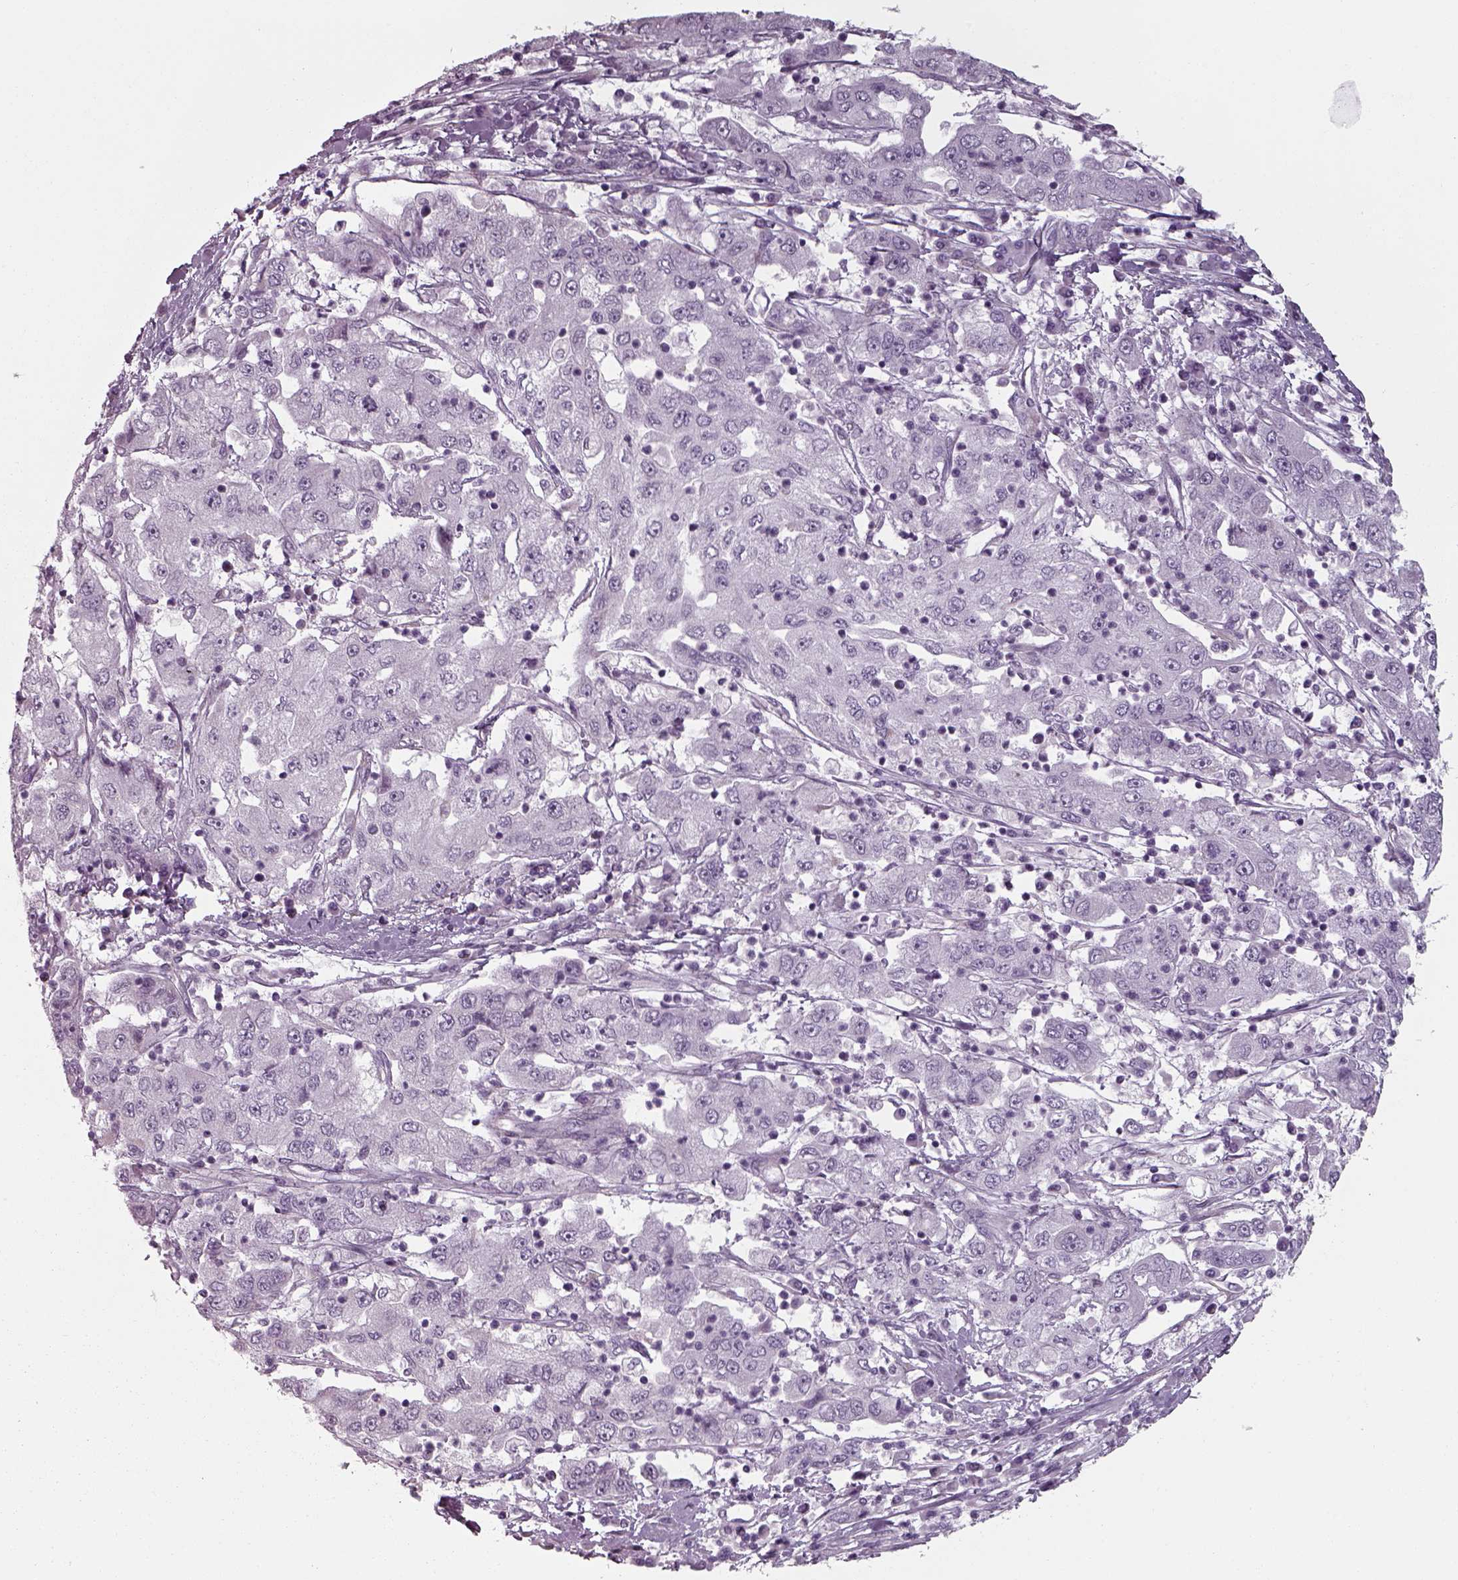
{"staining": {"intensity": "negative", "quantity": "none", "location": "none"}, "tissue": "cervical cancer", "cell_type": "Tumor cells", "image_type": "cancer", "snomed": [{"axis": "morphology", "description": "Squamous cell carcinoma, NOS"}, {"axis": "topography", "description": "Cervix"}], "caption": "This is an immunohistochemistry (IHC) histopathology image of human cervical squamous cell carcinoma. There is no positivity in tumor cells.", "gene": "SEPTIN14", "patient": {"sex": "female", "age": 36}}